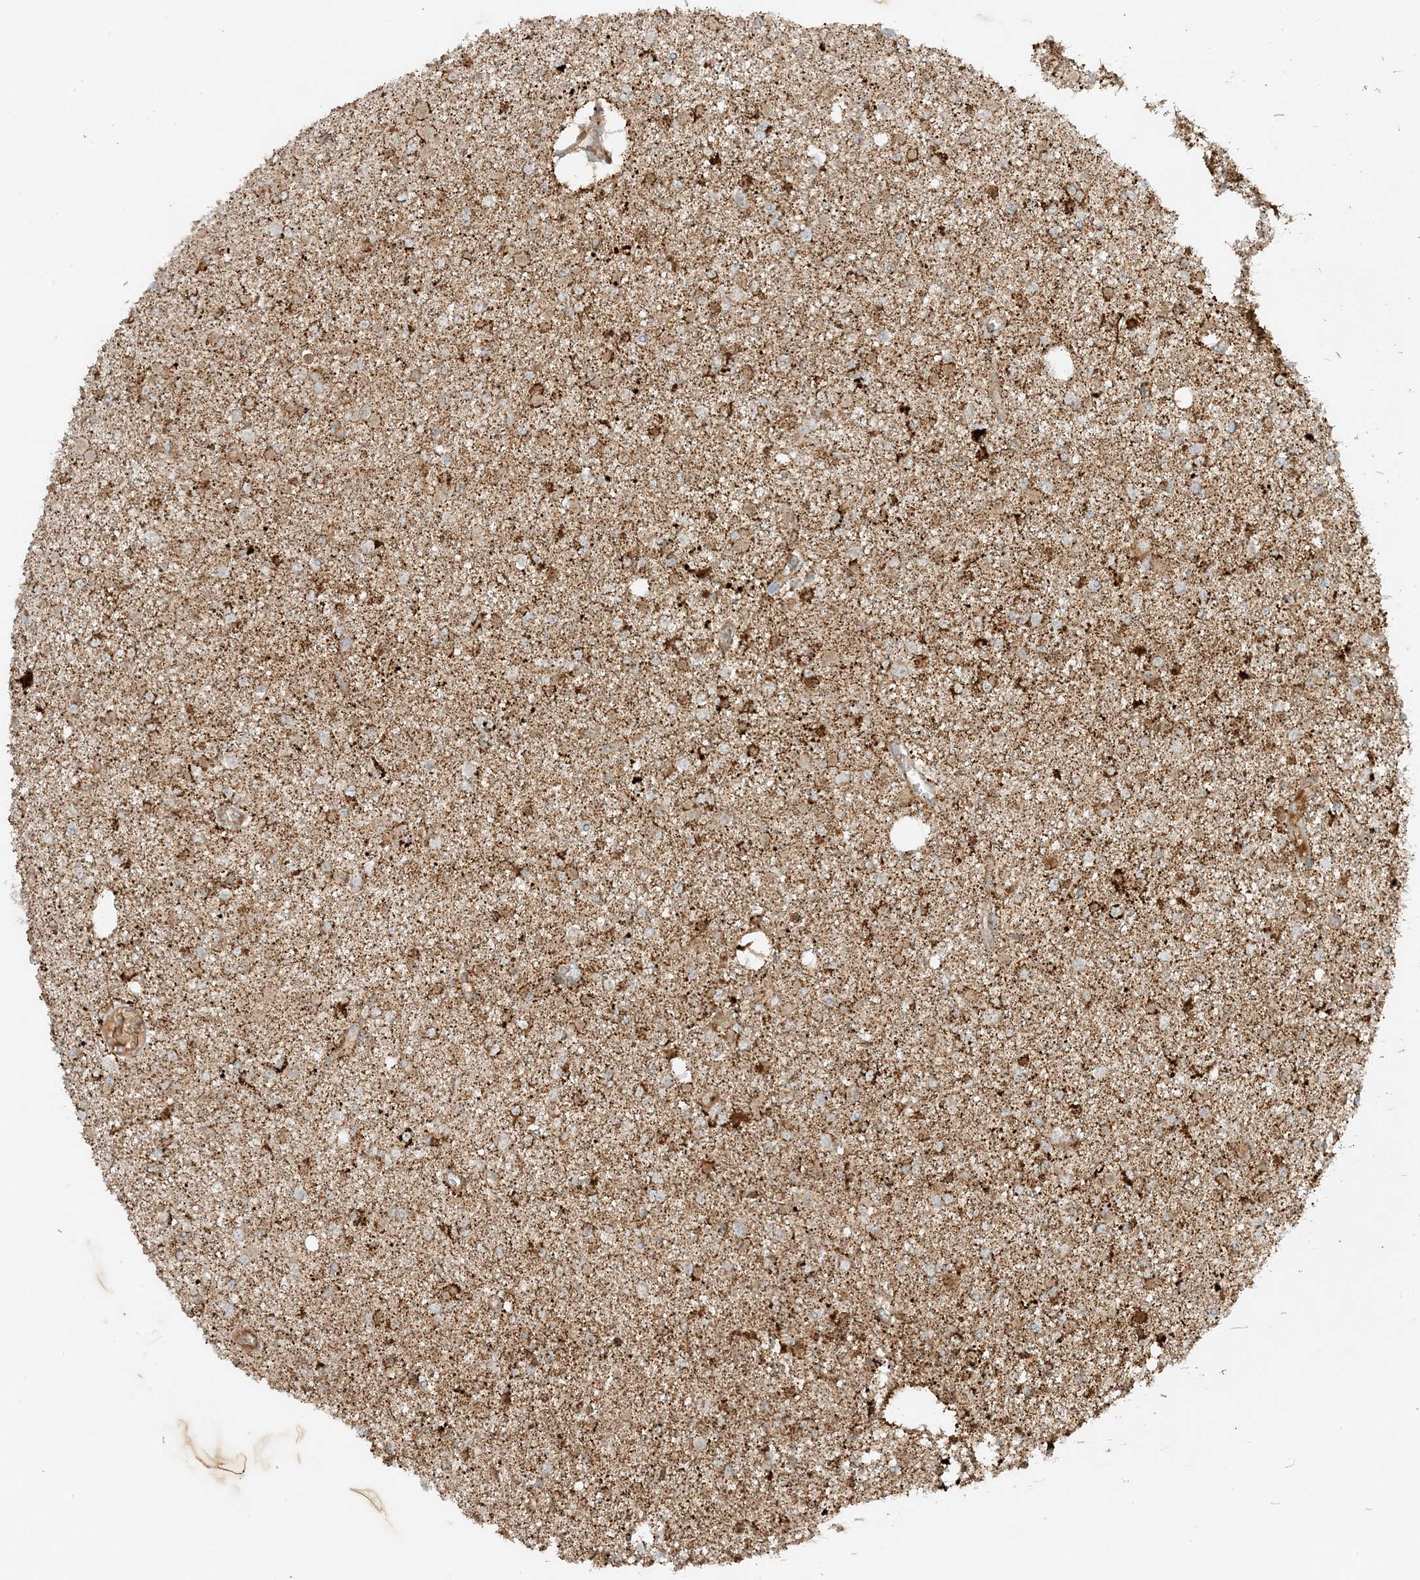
{"staining": {"intensity": "moderate", "quantity": ">75%", "location": "cytoplasmic/membranous"}, "tissue": "glioma", "cell_type": "Tumor cells", "image_type": "cancer", "snomed": [{"axis": "morphology", "description": "Glioma, malignant, Low grade"}, {"axis": "topography", "description": "Brain"}], "caption": "Tumor cells reveal moderate cytoplasmic/membranous positivity in about >75% of cells in low-grade glioma (malignant).", "gene": "XRN1", "patient": {"sex": "female", "age": 22}}